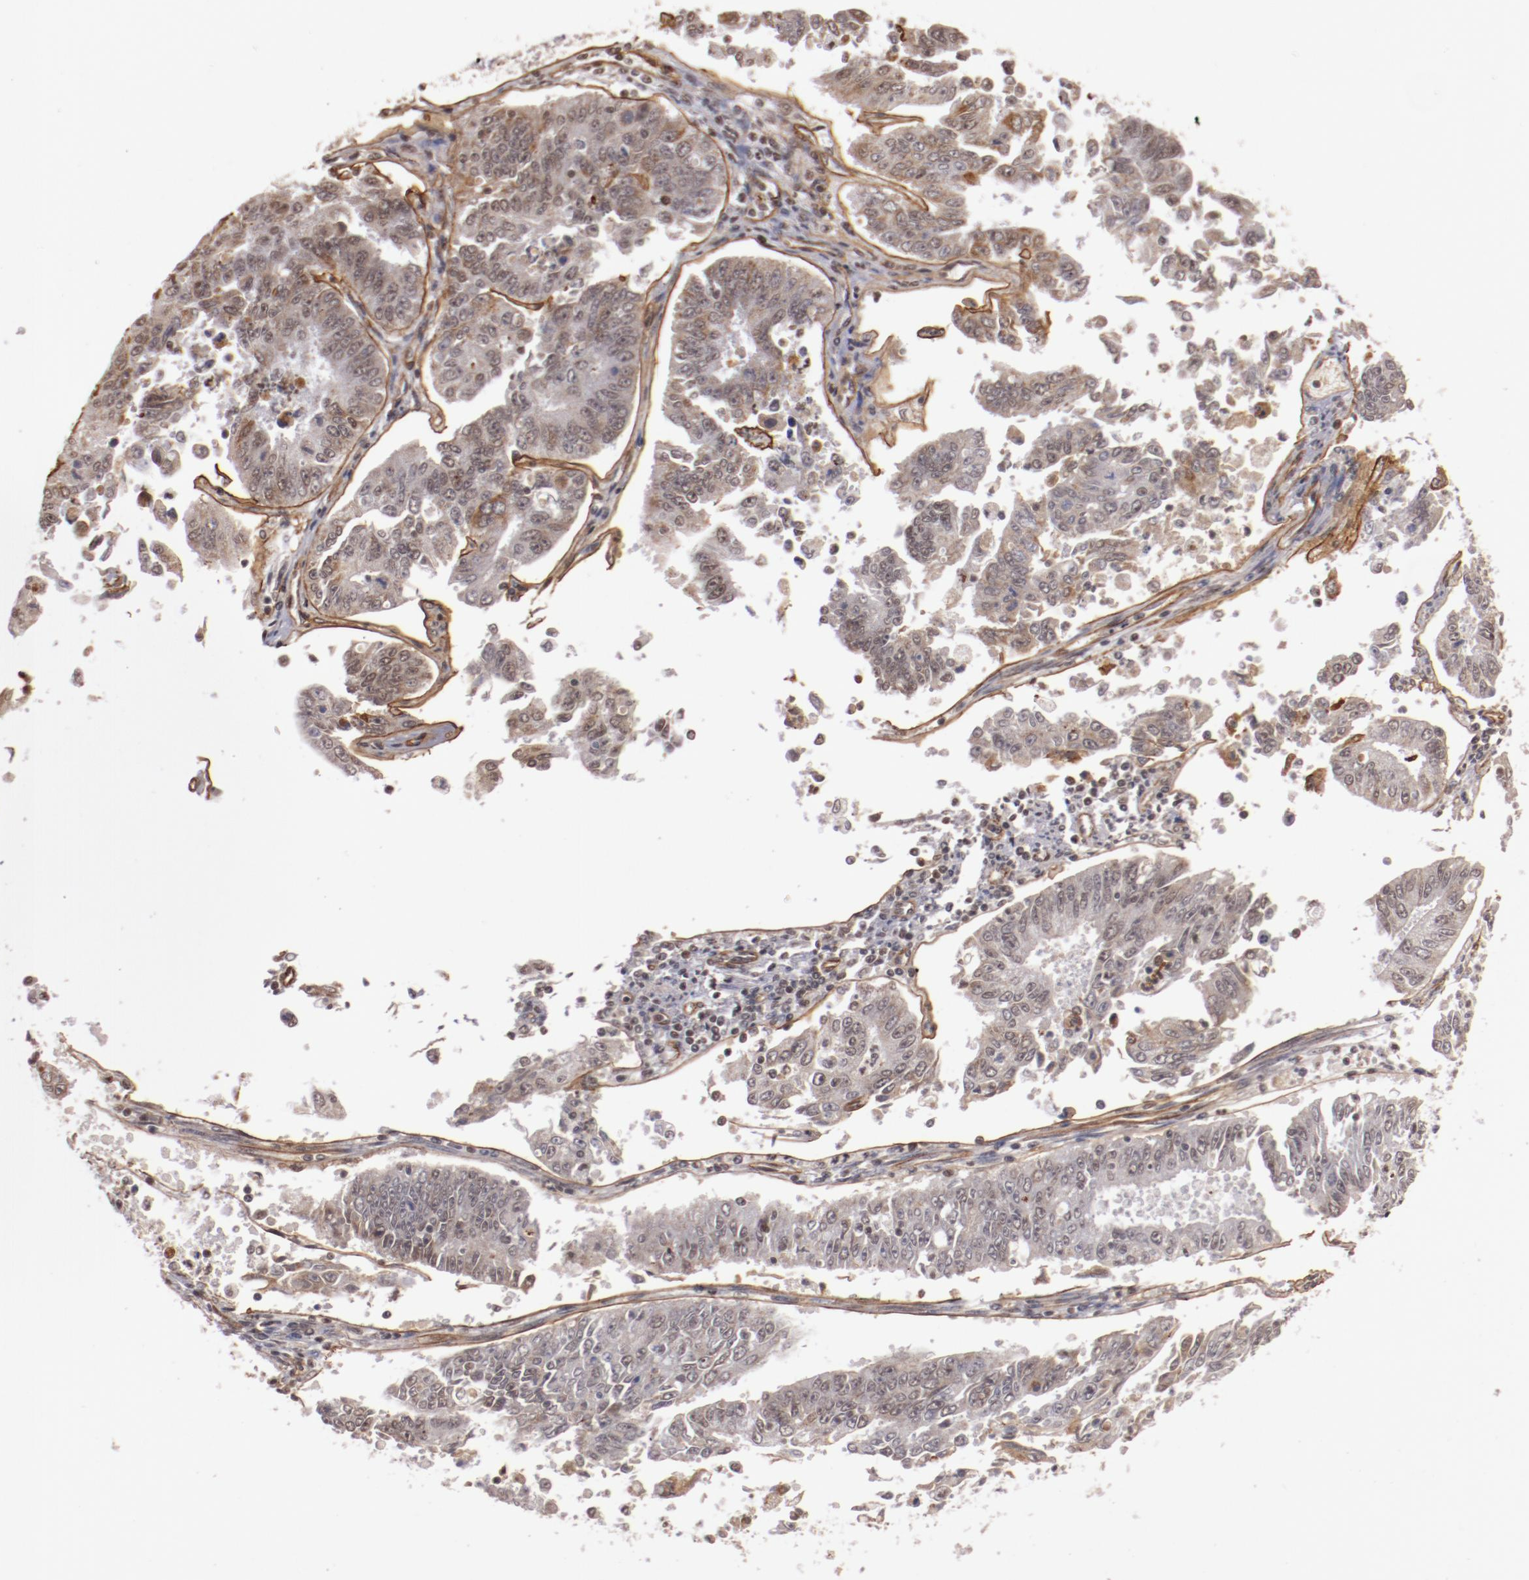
{"staining": {"intensity": "weak", "quantity": "<25%", "location": "cytoplasmic/membranous"}, "tissue": "endometrial cancer", "cell_type": "Tumor cells", "image_type": "cancer", "snomed": [{"axis": "morphology", "description": "Adenocarcinoma, NOS"}, {"axis": "topography", "description": "Endometrium"}], "caption": "Tumor cells show no significant protein staining in endometrial adenocarcinoma. (Stains: DAB immunohistochemistry with hematoxylin counter stain, Microscopy: brightfield microscopy at high magnification).", "gene": "STAG2", "patient": {"sex": "female", "age": 42}}